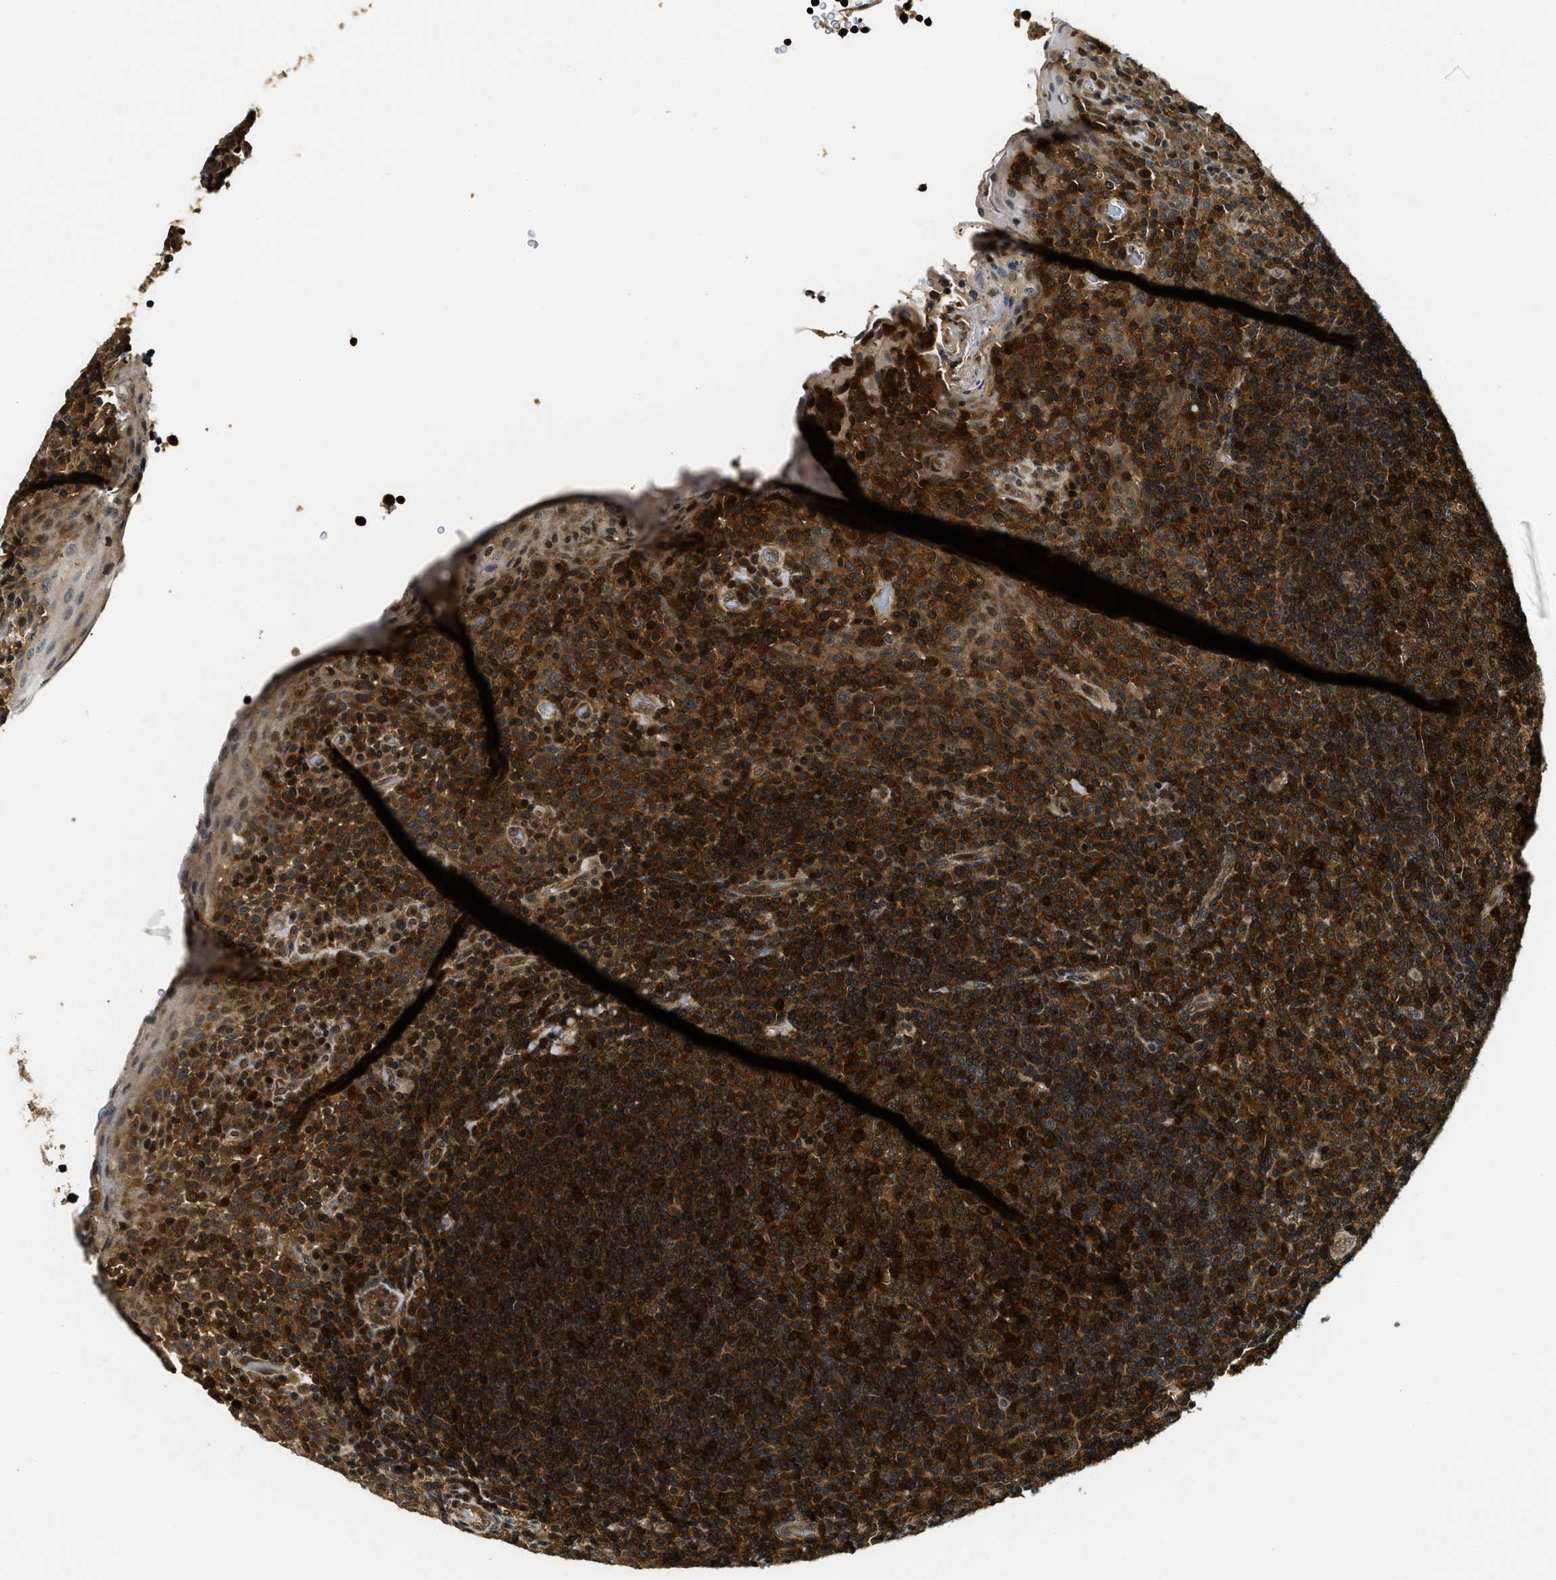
{"staining": {"intensity": "strong", "quantity": ">75%", "location": "cytoplasmic/membranous"}, "tissue": "tonsil", "cell_type": "Germinal center cells", "image_type": "normal", "snomed": [{"axis": "morphology", "description": "Normal tissue, NOS"}, {"axis": "topography", "description": "Tonsil"}], "caption": "Immunohistochemistry (IHC) (DAB) staining of unremarkable tonsil shows strong cytoplasmic/membranous protein expression in about >75% of germinal center cells. The protein is shown in brown color, while the nuclei are stained blue.", "gene": "ADSL", "patient": {"sex": "male", "age": 17}}